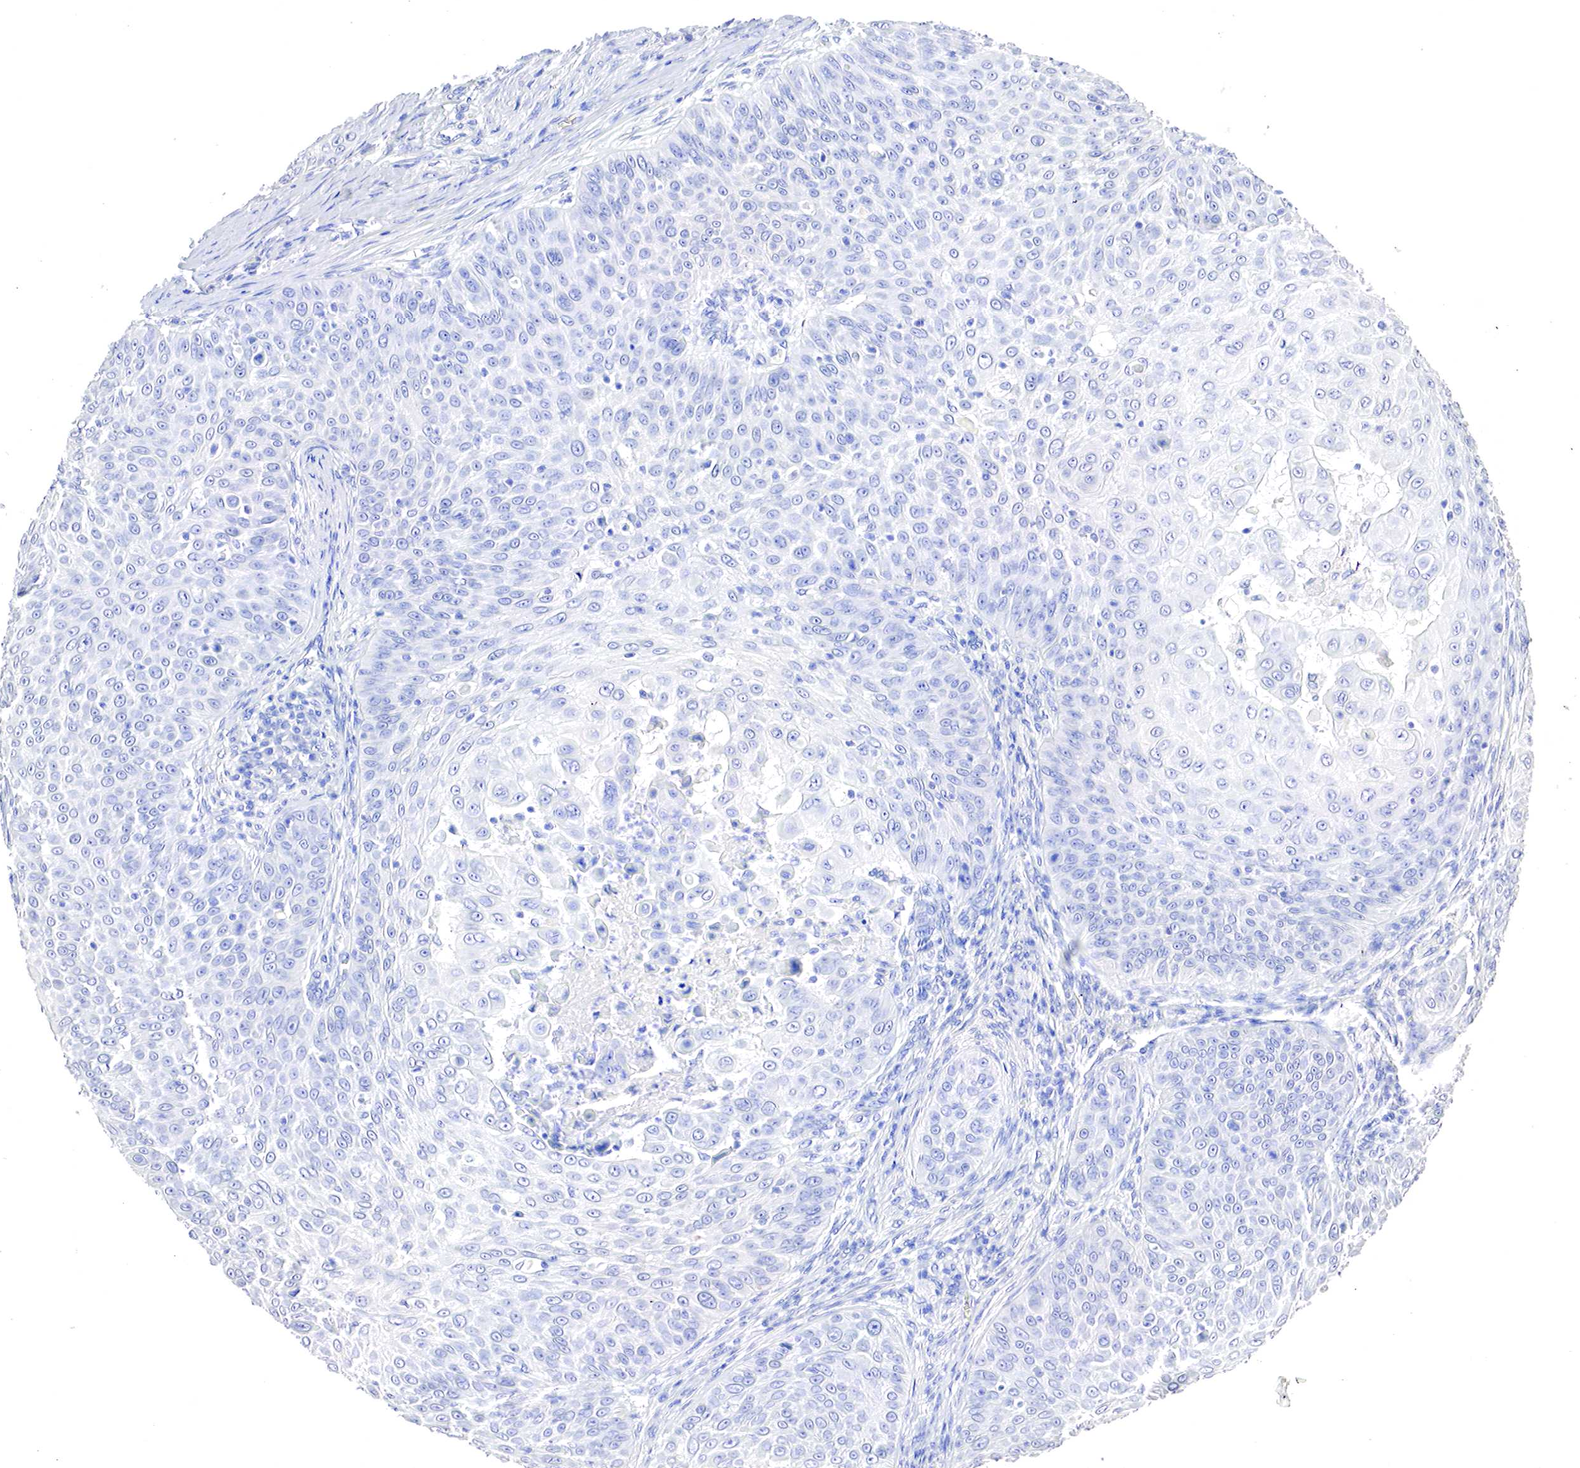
{"staining": {"intensity": "negative", "quantity": "none", "location": "none"}, "tissue": "skin cancer", "cell_type": "Tumor cells", "image_type": "cancer", "snomed": [{"axis": "morphology", "description": "Squamous cell carcinoma, NOS"}, {"axis": "topography", "description": "Skin"}], "caption": "Immunohistochemical staining of human skin cancer (squamous cell carcinoma) reveals no significant staining in tumor cells.", "gene": "OTC", "patient": {"sex": "male", "age": 82}}